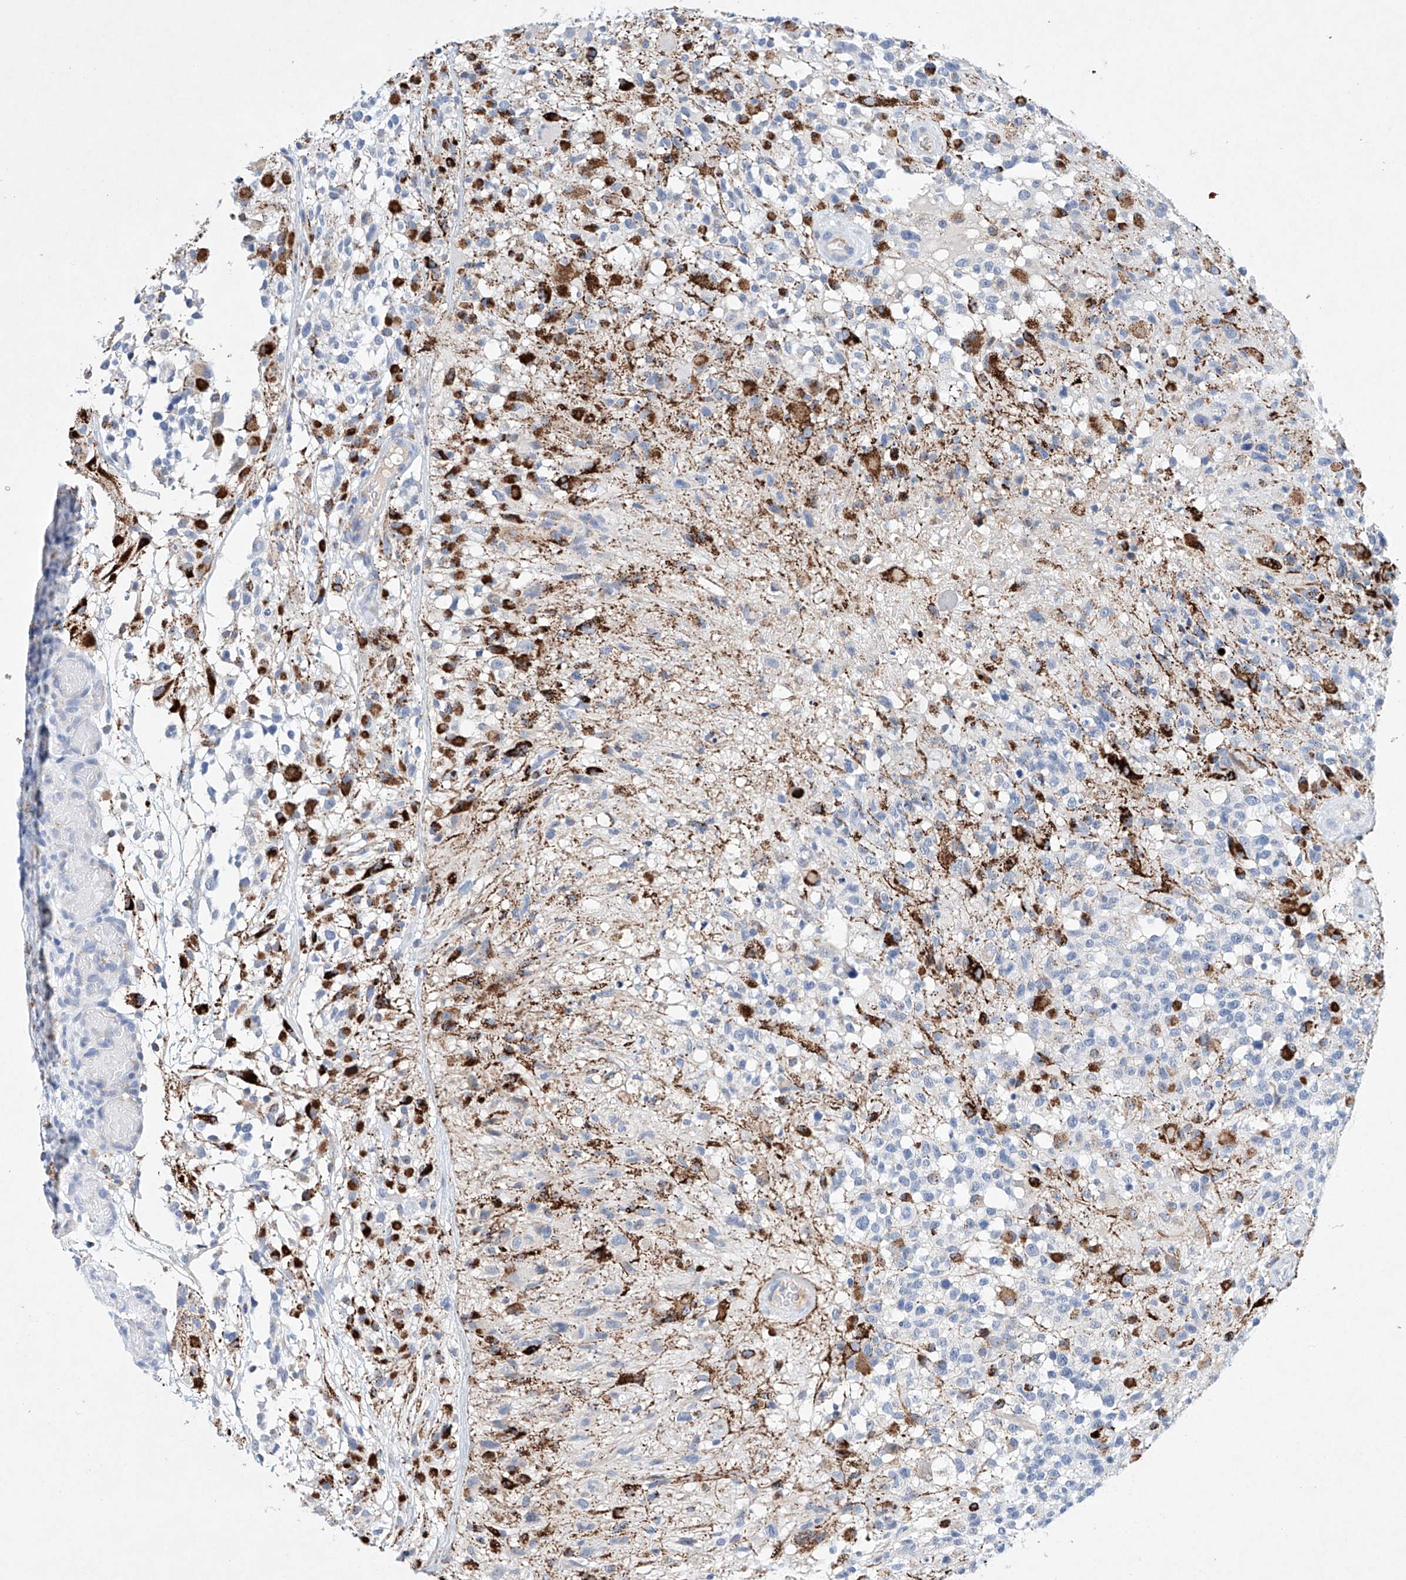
{"staining": {"intensity": "negative", "quantity": "none", "location": "none"}, "tissue": "glioma", "cell_type": "Tumor cells", "image_type": "cancer", "snomed": [{"axis": "morphology", "description": "Glioma, malignant, High grade"}, {"axis": "morphology", "description": "Glioblastoma, NOS"}, {"axis": "topography", "description": "Brain"}], "caption": "This micrograph is of glioma stained with immunohistochemistry (IHC) to label a protein in brown with the nuclei are counter-stained blue. There is no positivity in tumor cells. Brightfield microscopy of immunohistochemistry (IHC) stained with DAB (brown) and hematoxylin (blue), captured at high magnification.", "gene": "NRROS", "patient": {"sex": "male", "age": 60}}